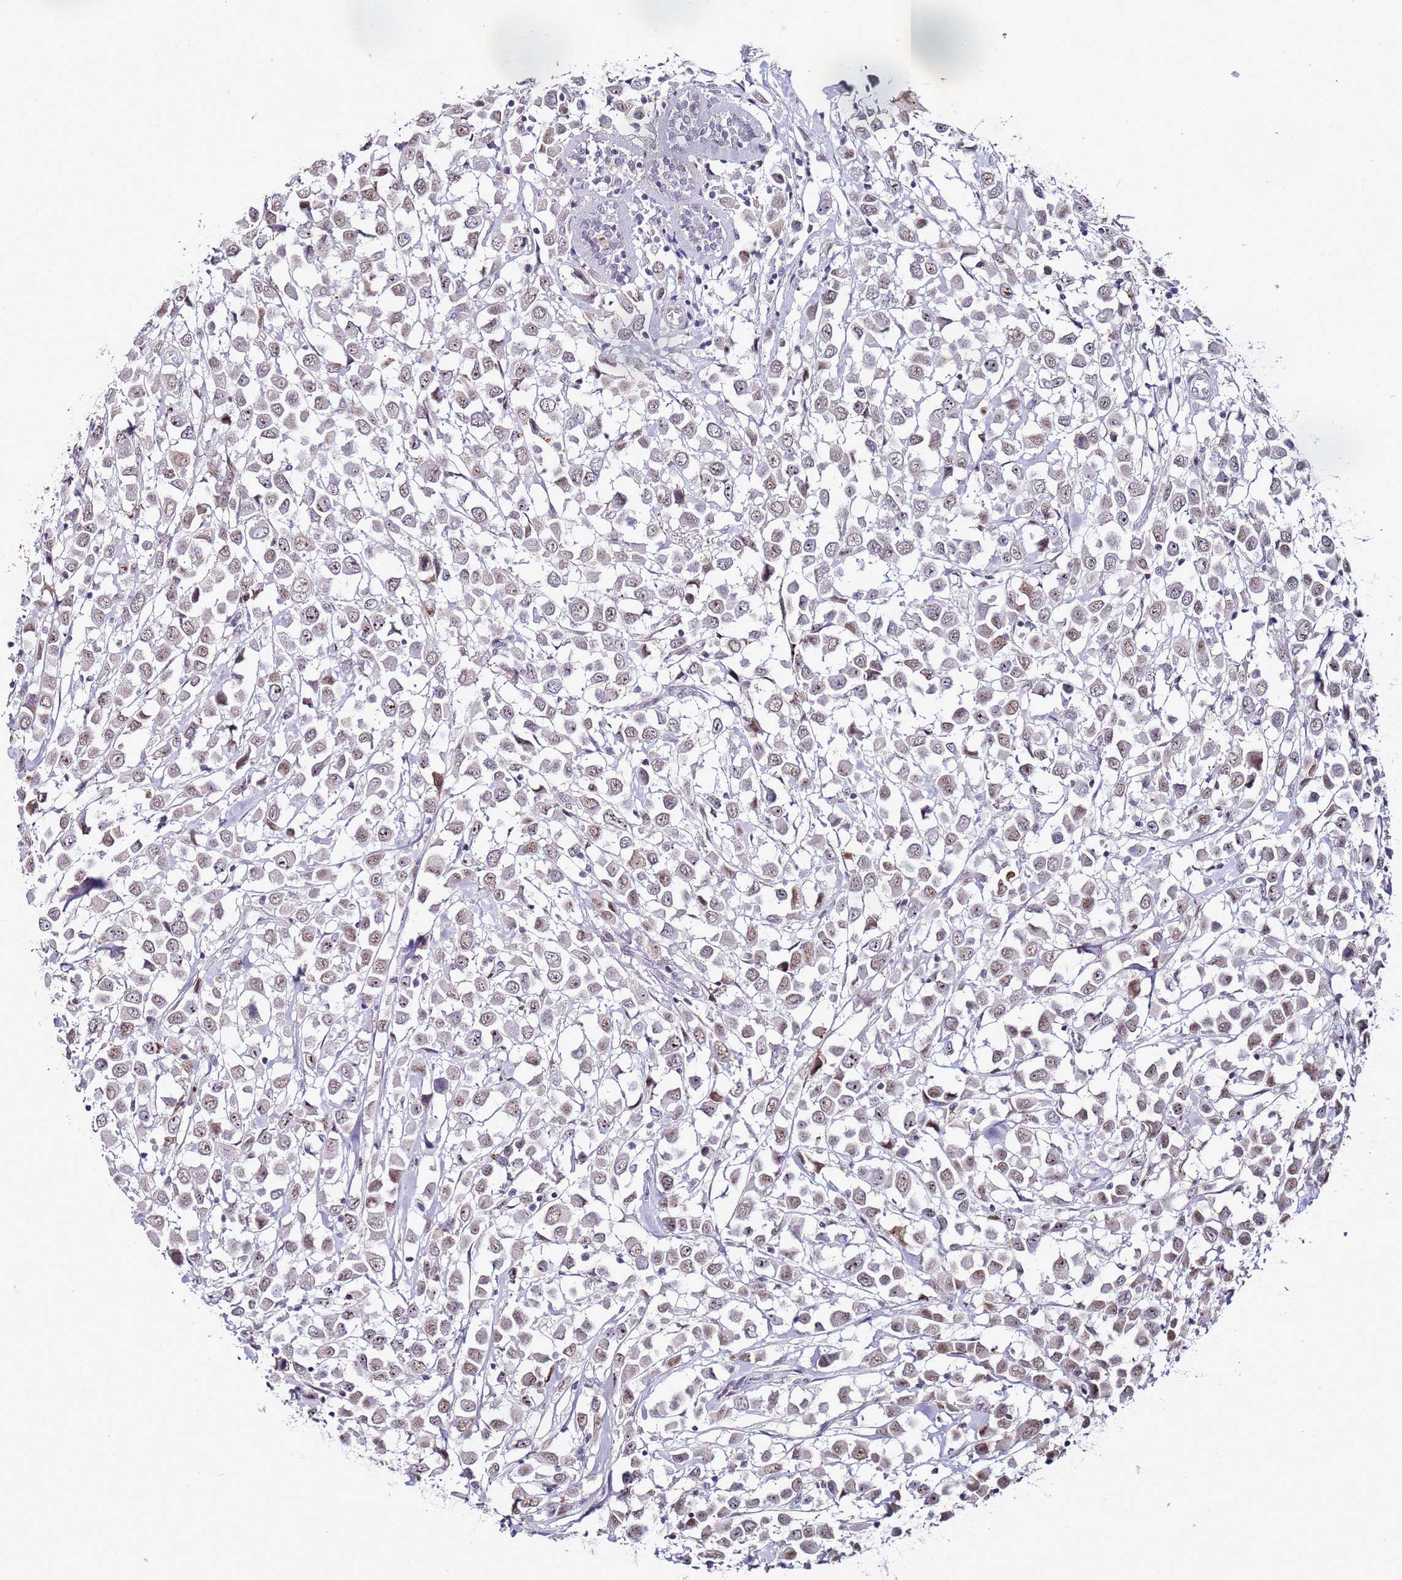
{"staining": {"intensity": "weak", "quantity": "25%-75%", "location": "nuclear"}, "tissue": "breast cancer", "cell_type": "Tumor cells", "image_type": "cancer", "snomed": [{"axis": "morphology", "description": "Duct carcinoma"}, {"axis": "topography", "description": "Breast"}], "caption": "High-magnification brightfield microscopy of infiltrating ductal carcinoma (breast) stained with DAB (3,3'-diaminobenzidine) (brown) and counterstained with hematoxylin (blue). tumor cells exhibit weak nuclear positivity is appreciated in about25%-75% of cells.", "gene": "PSMA7", "patient": {"sex": "female", "age": 61}}